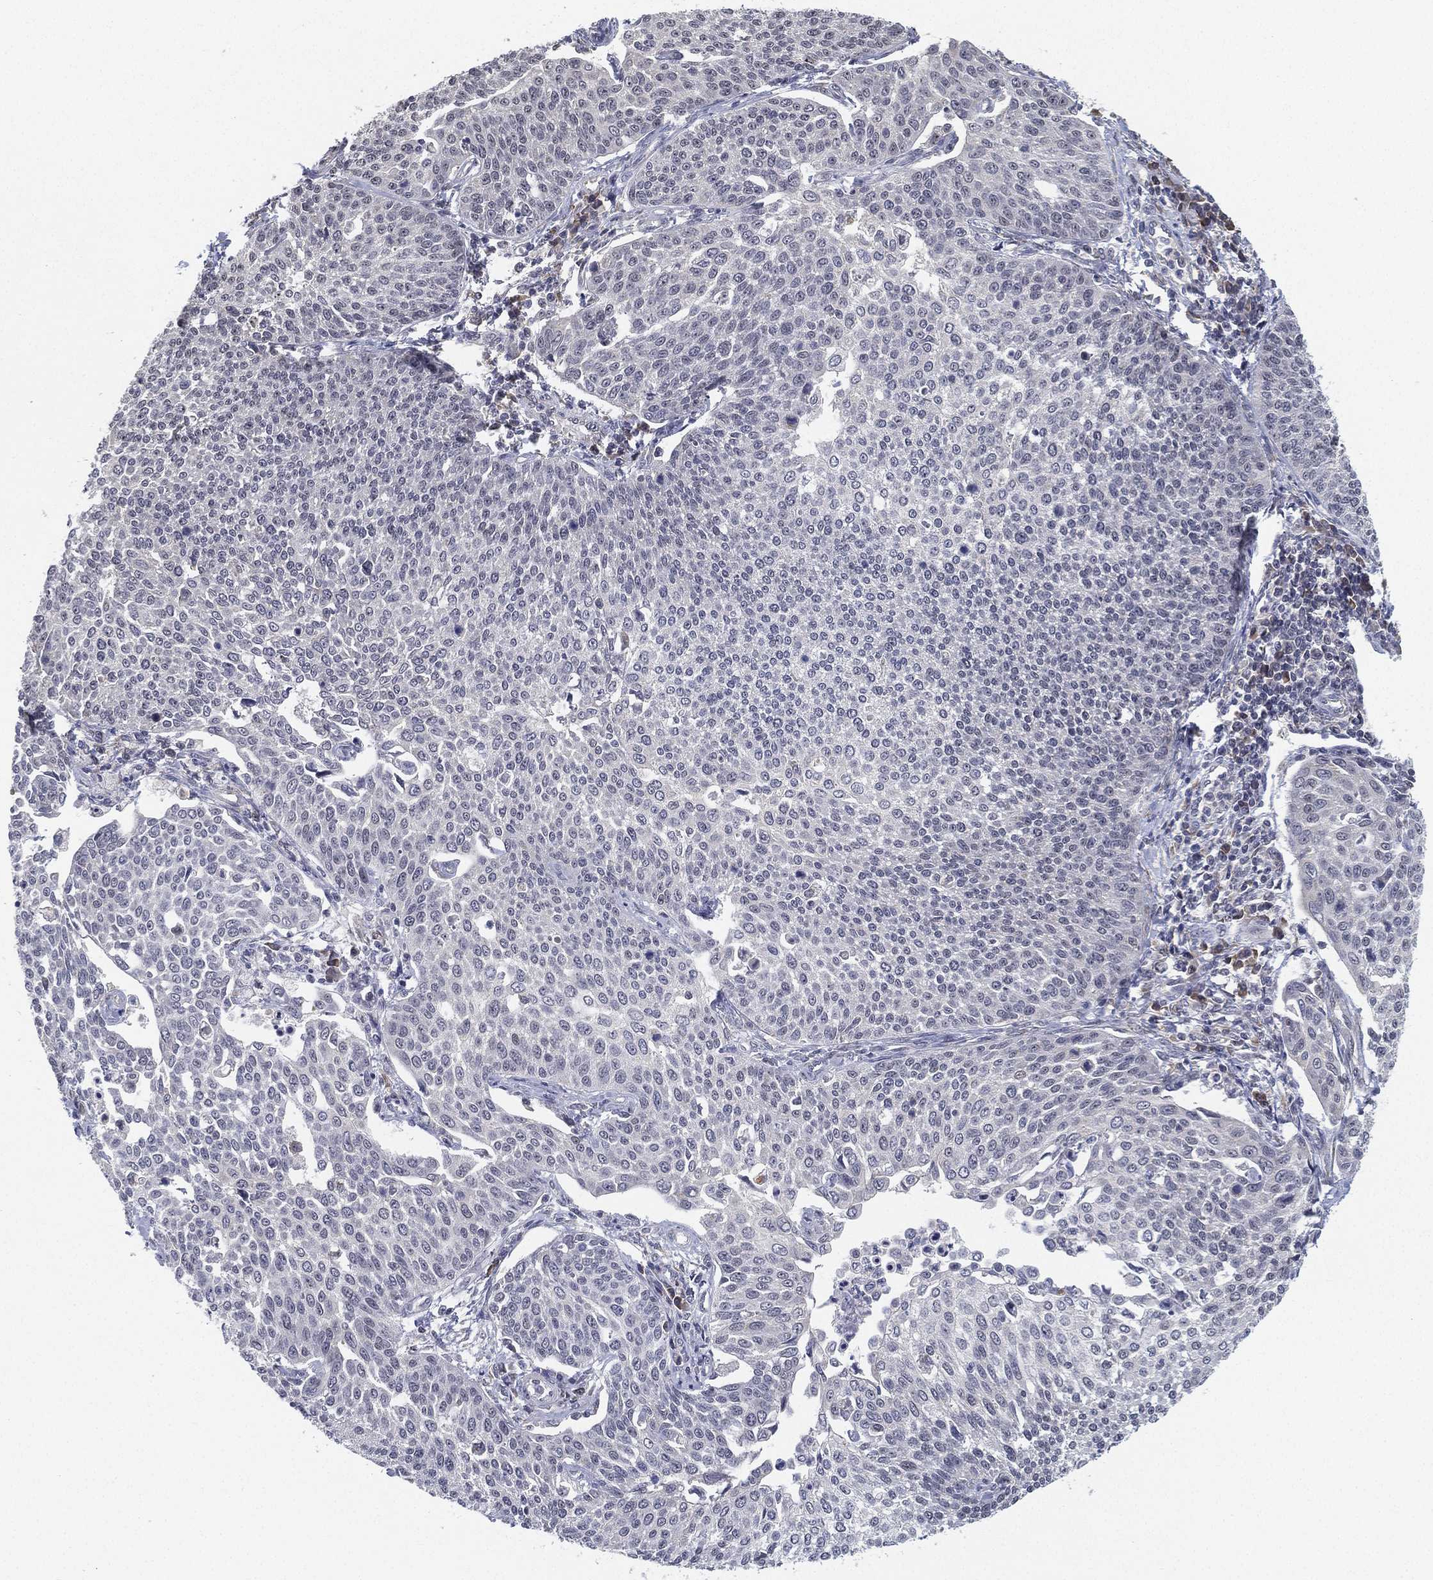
{"staining": {"intensity": "negative", "quantity": "none", "location": "none"}, "tissue": "cervical cancer", "cell_type": "Tumor cells", "image_type": "cancer", "snomed": [{"axis": "morphology", "description": "Squamous cell carcinoma, NOS"}, {"axis": "topography", "description": "Cervix"}], "caption": "This is an immunohistochemistry photomicrograph of cervical squamous cell carcinoma. There is no positivity in tumor cells.", "gene": "PPP1R16B", "patient": {"sex": "female", "age": 34}}